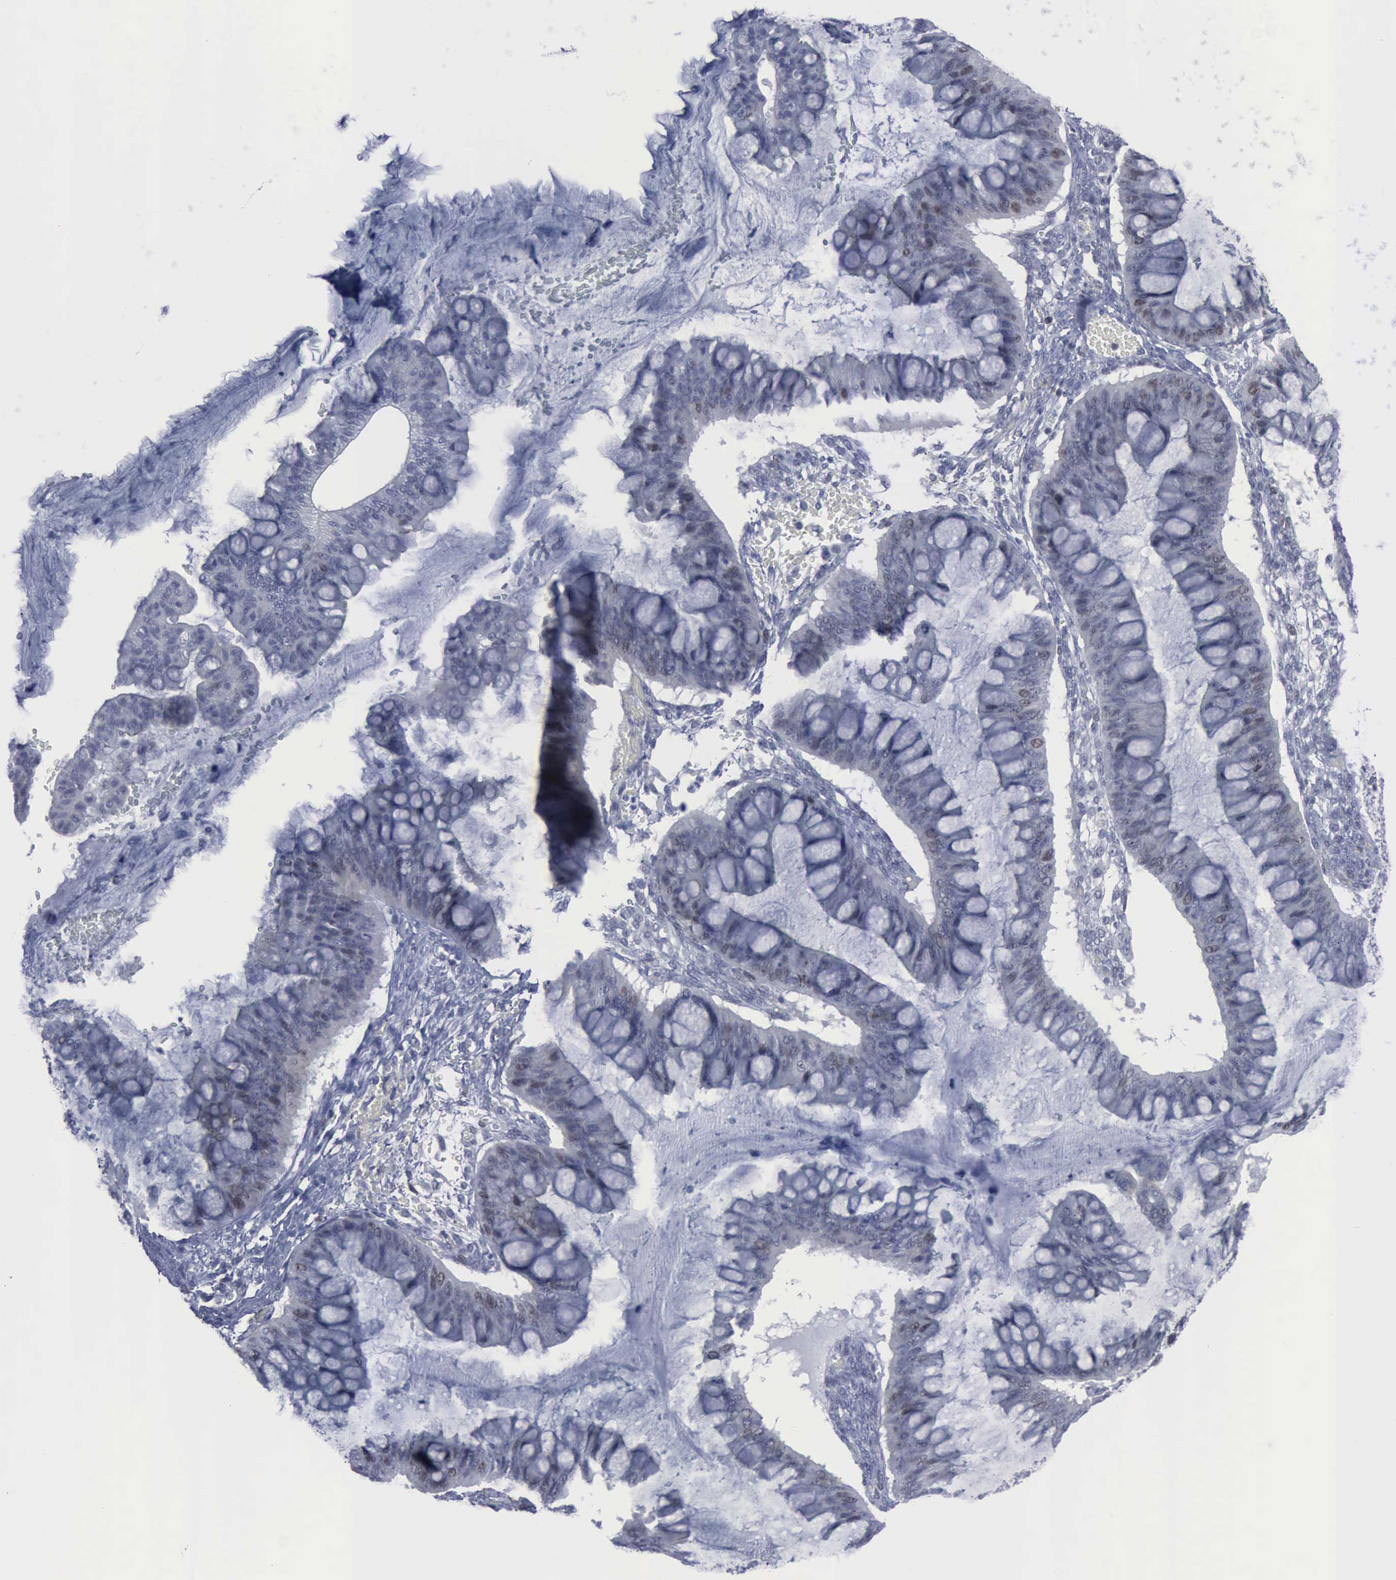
{"staining": {"intensity": "weak", "quantity": "<25%", "location": "nuclear"}, "tissue": "ovarian cancer", "cell_type": "Tumor cells", "image_type": "cancer", "snomed": [{"axis": "morphology", "description": "Cystadenocarcinoma, mucinous, NOS"}, {"axis": "topography", "description": "Ovary"}], "caption": "IHC of ovarian mucinous cystadenocarcinoma demonstrates no positivity in tumor cells.", "gene": "MCM5", "patient": {"sex": "female", "age": 73}}